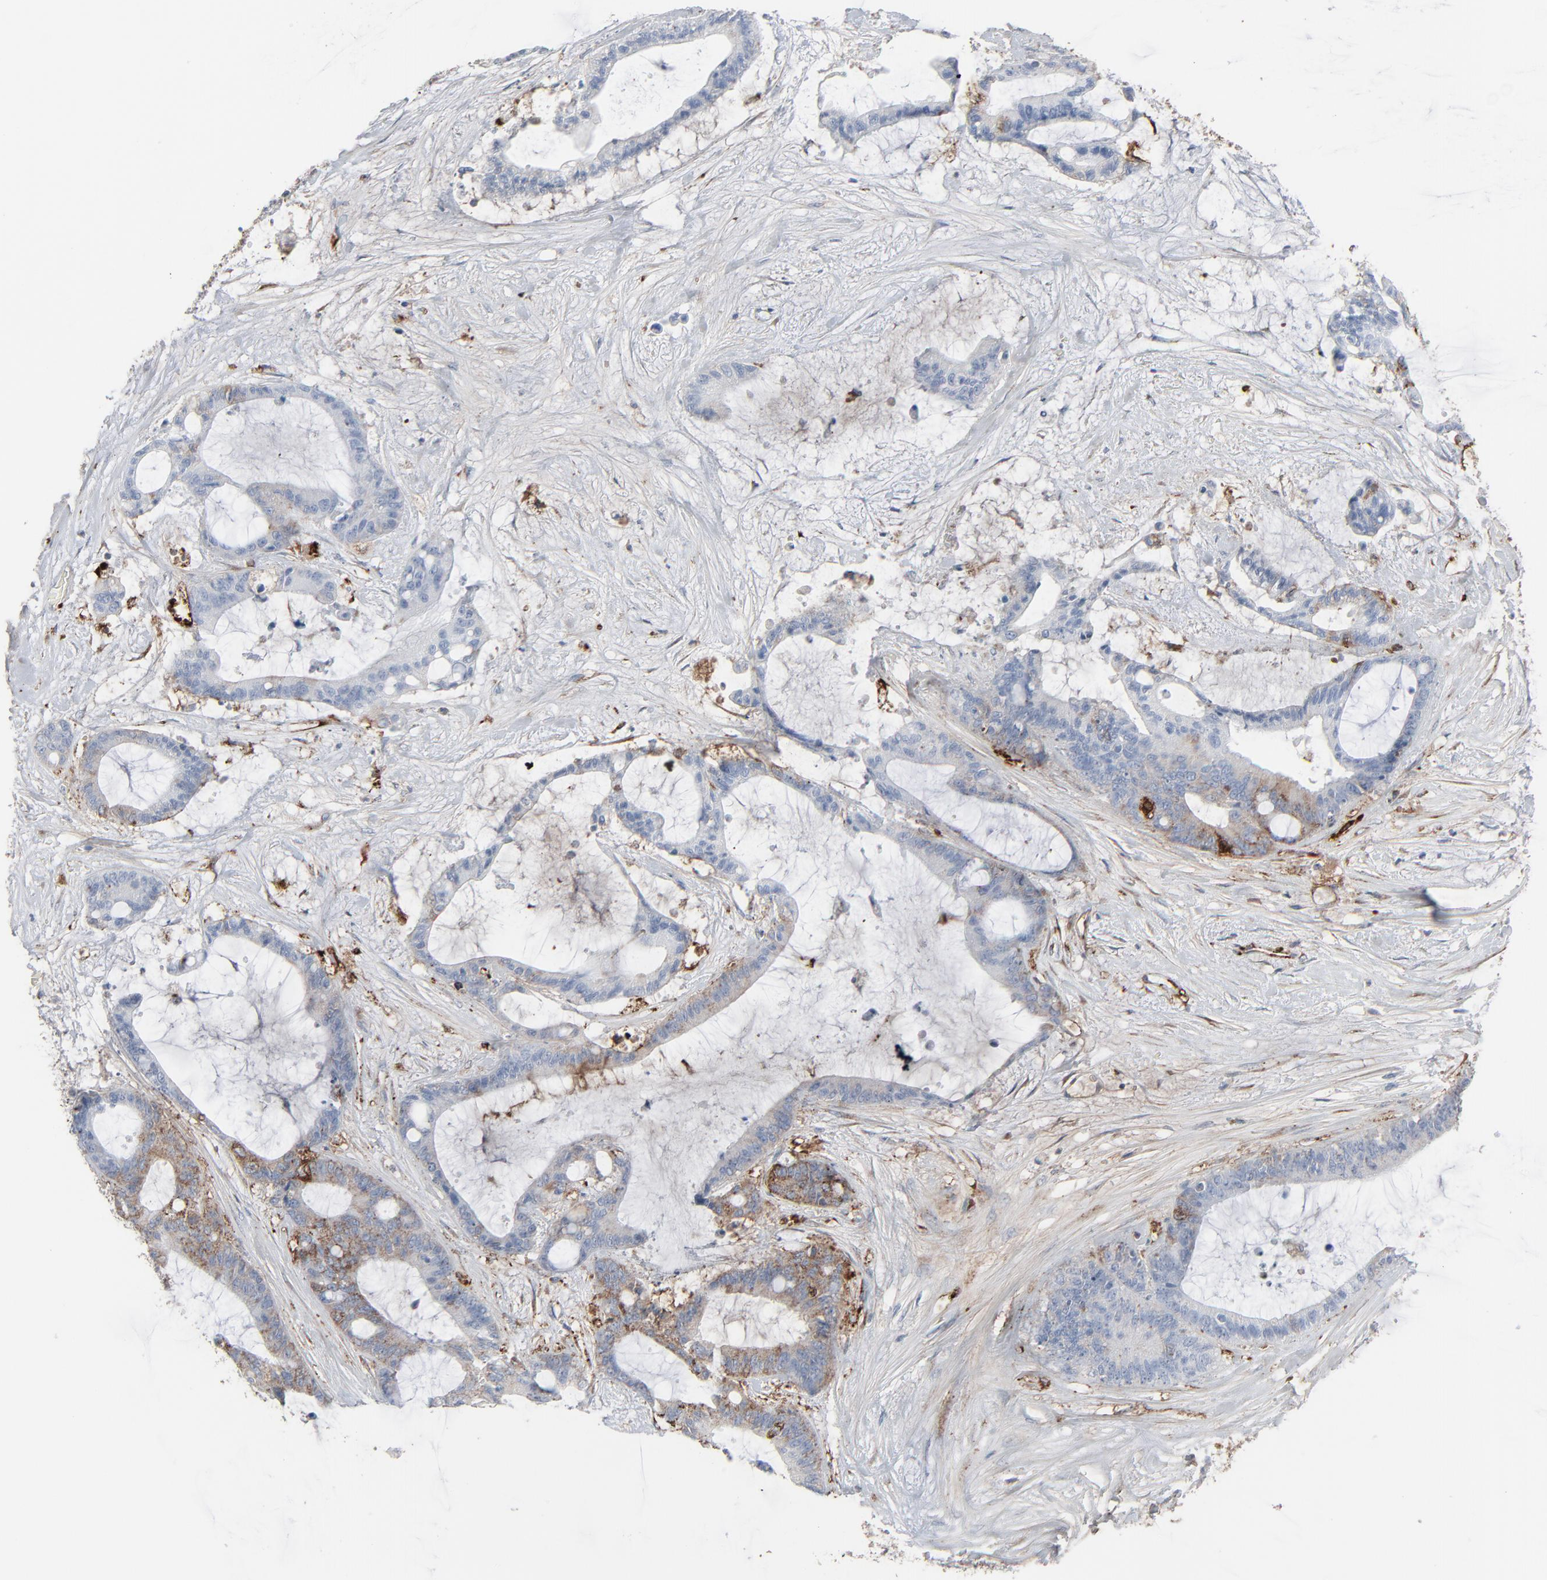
{"staining": {"intensity": "moderate", "quantity": "25%-75%", "location": "cytoplasmic/membranous"}, "tissue": "liver cancer", "cell_type": "Tumor cells", "image_type": "cancer", "snomed": [{"axis": "morphology", "description": "Cholangiocarcinoma"}, {"axis": "topography", "description": "Liver"}], "caption": "Immunohistochemical staining of human cholangiocarcinoma (liver) reveals medium levels of moderate cytoplasmic/membranous positivity in approximately 25%-75% of tumor cells.", "gene": "BGN", "patient": {"sex": "female", "age": 73}}